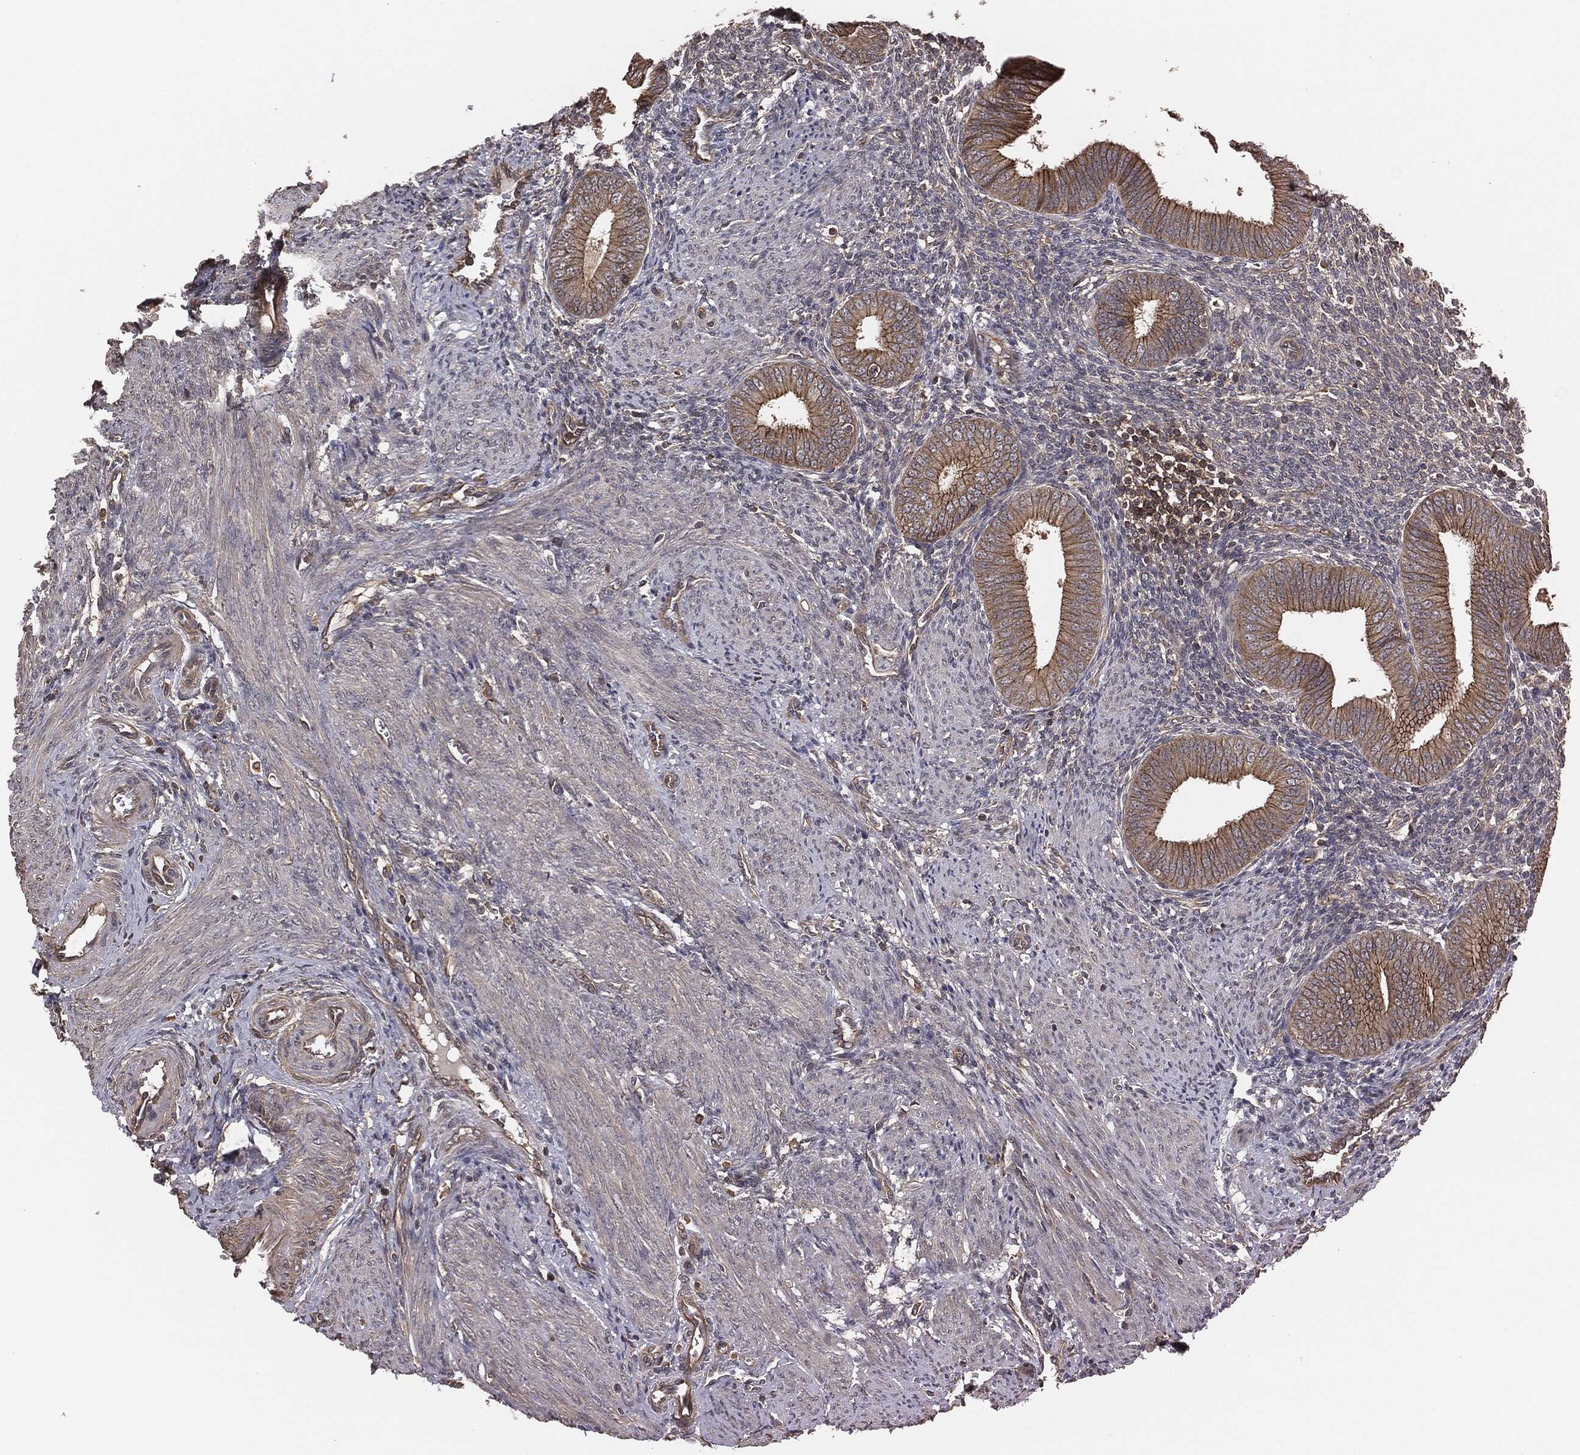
{"staining": {"intensity": "negative", "quantity": "none", "location": "none"}, "tissue": "endometrium", "cell_type": "Cells in endometrial stroma", "image_type": "normal", "snomed": [{"axis": "morphology", "description": "Normal tissue, NOS"}, {"axis": "topography", "description": "Endometrium"}], "caption": "The micrograph displays no staining of cells in endometrial stroma in normal endometrium.", "gene": "ERBIN", "patient": {"sex": "female", "age": 39}}